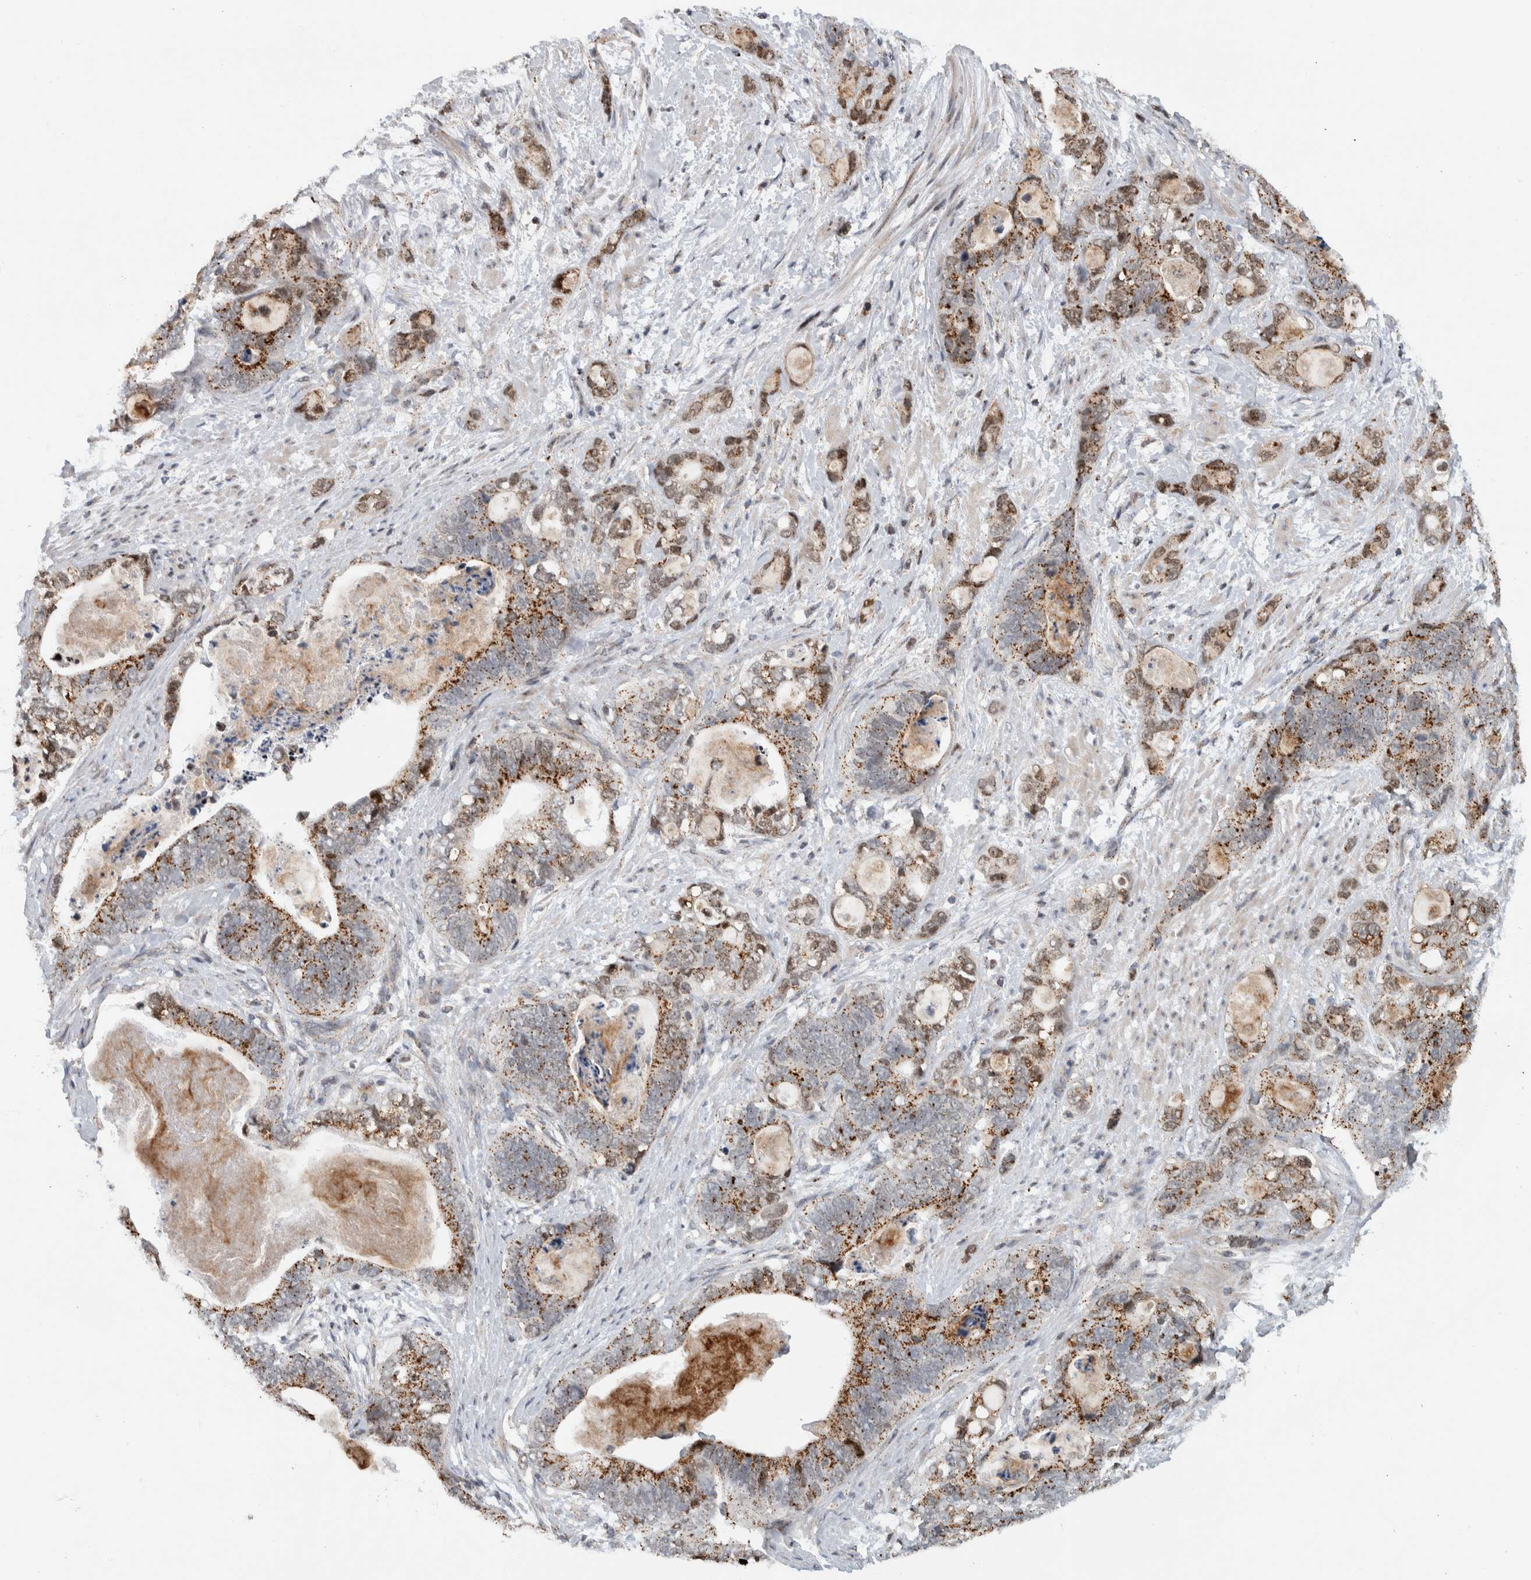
{"staining": {"intensity": "moderate", "quantity": ">75%", "location": "cytoplasmic/membranous"}, "tissue": "stomach cancer", "cell_type": "Tumor cells", "image_type": "cancer", "snomed": [{"axis": "morphology", "description": "Normal tissue, NOS"}, {"axis": "morphology", "description": "Adenocarcinoma, NOS"}, {"axis": "topography", "description": "Stomach"}], "caption": "Tumor cells demonstrate moderate cytoplasmic/membranous positivity in about >75% of cells in stomach cancer (adenocarcinoma).", "gene": "MSL1", "patient": {"sex": "female", "age": 89}}